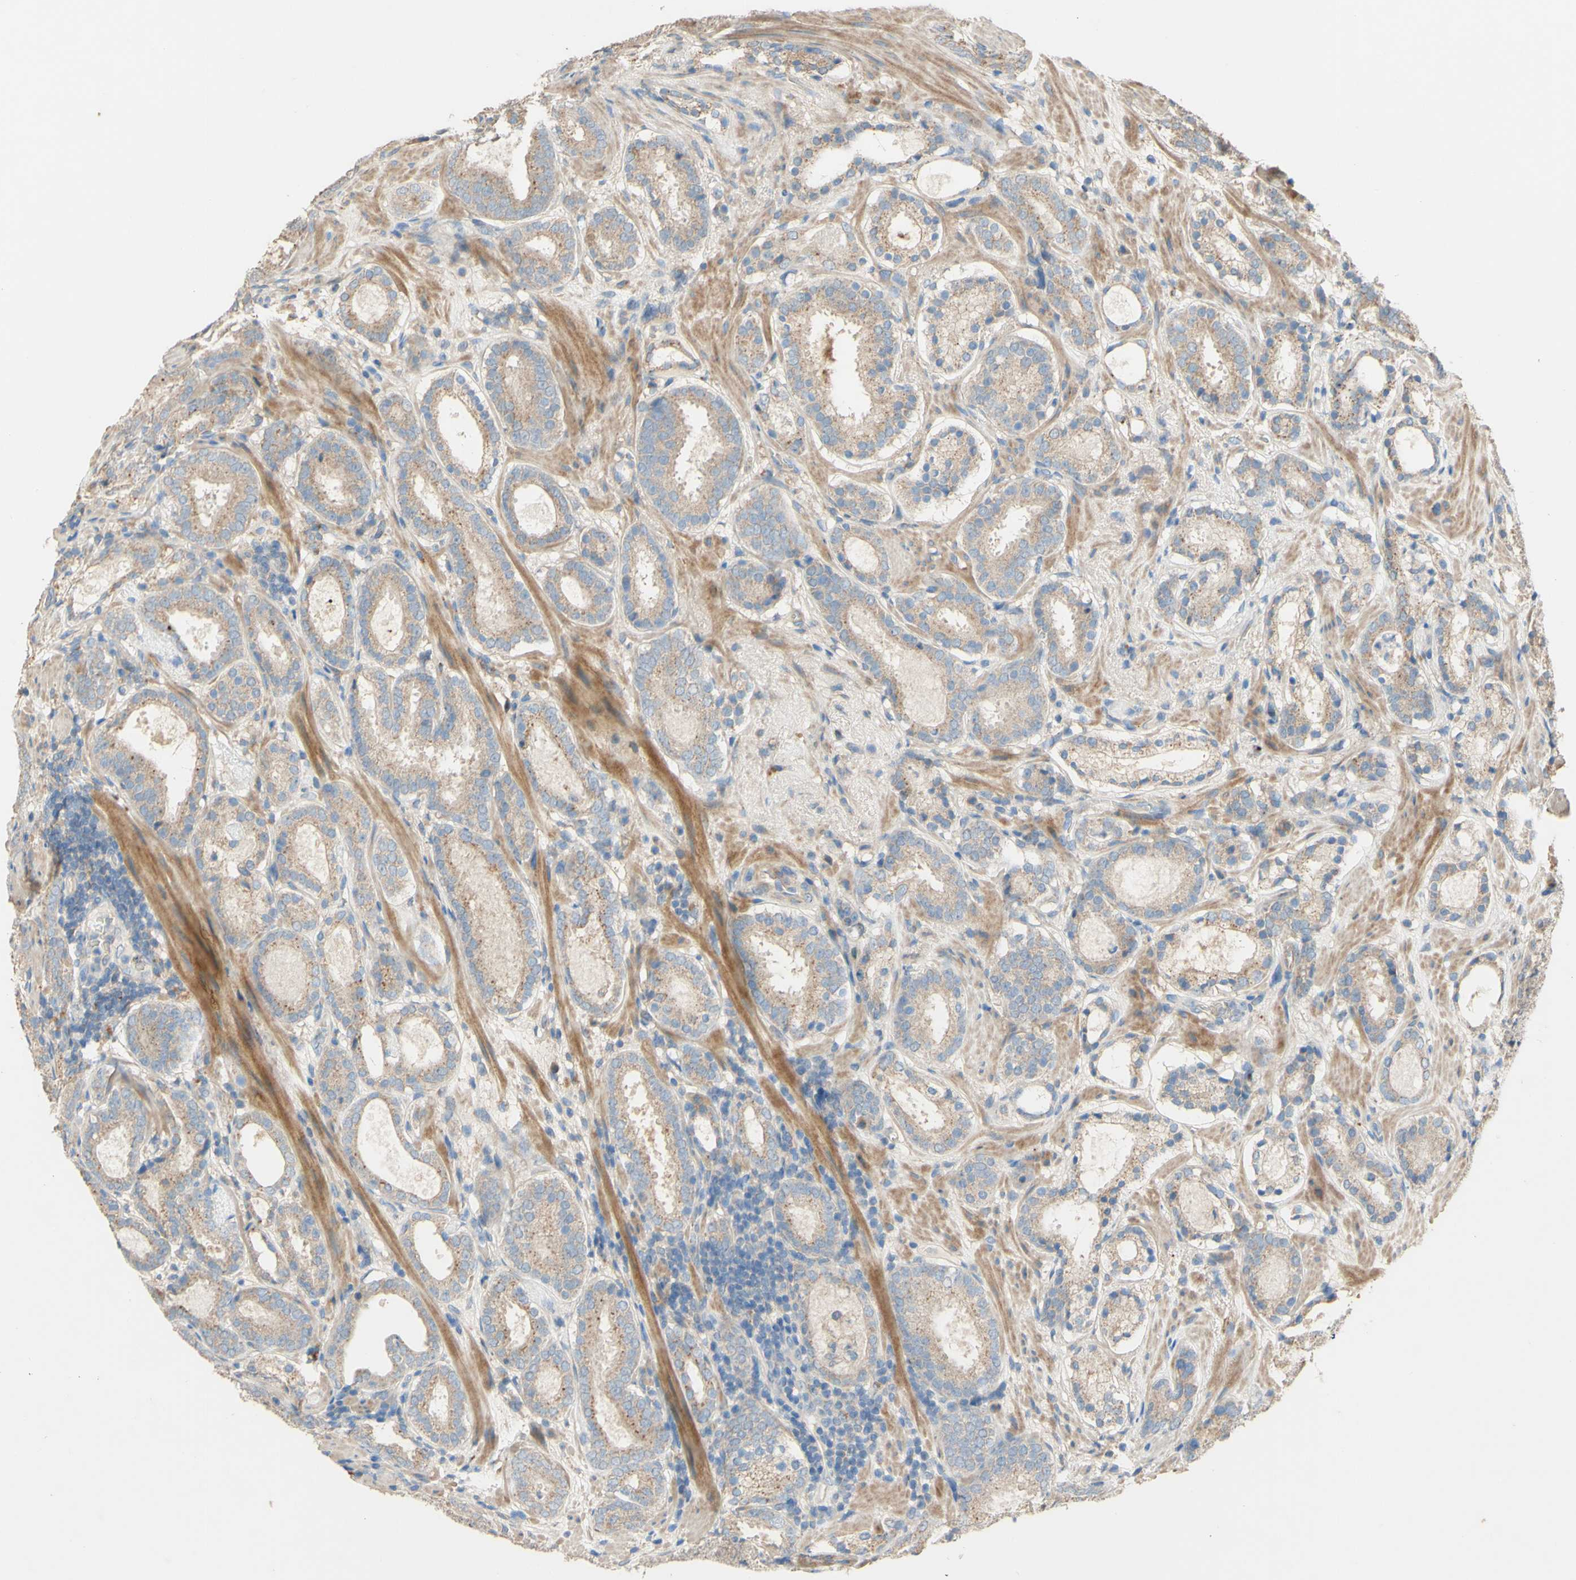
{"staining": {"intensity": "weak", "quantity": ">75%", "location": "cytoplasmic/membranous"}, "tissue": "prostate cancer", "cell_type": "Tumor cells", "image_type": "cancer", "snomed": [{"axis": "morphology", "description": "Adenocarcinoma, Low grade"}, {"axis": "topography", "description": "Prostate"}], "caption": "Prostate low-grade adenocarcinoma stained for a protein exhibits weak cytoplasmic/membranous positivity in tumor cells.", "gene": "DKK3", "patient": {"sex": "male", "age": 69}}